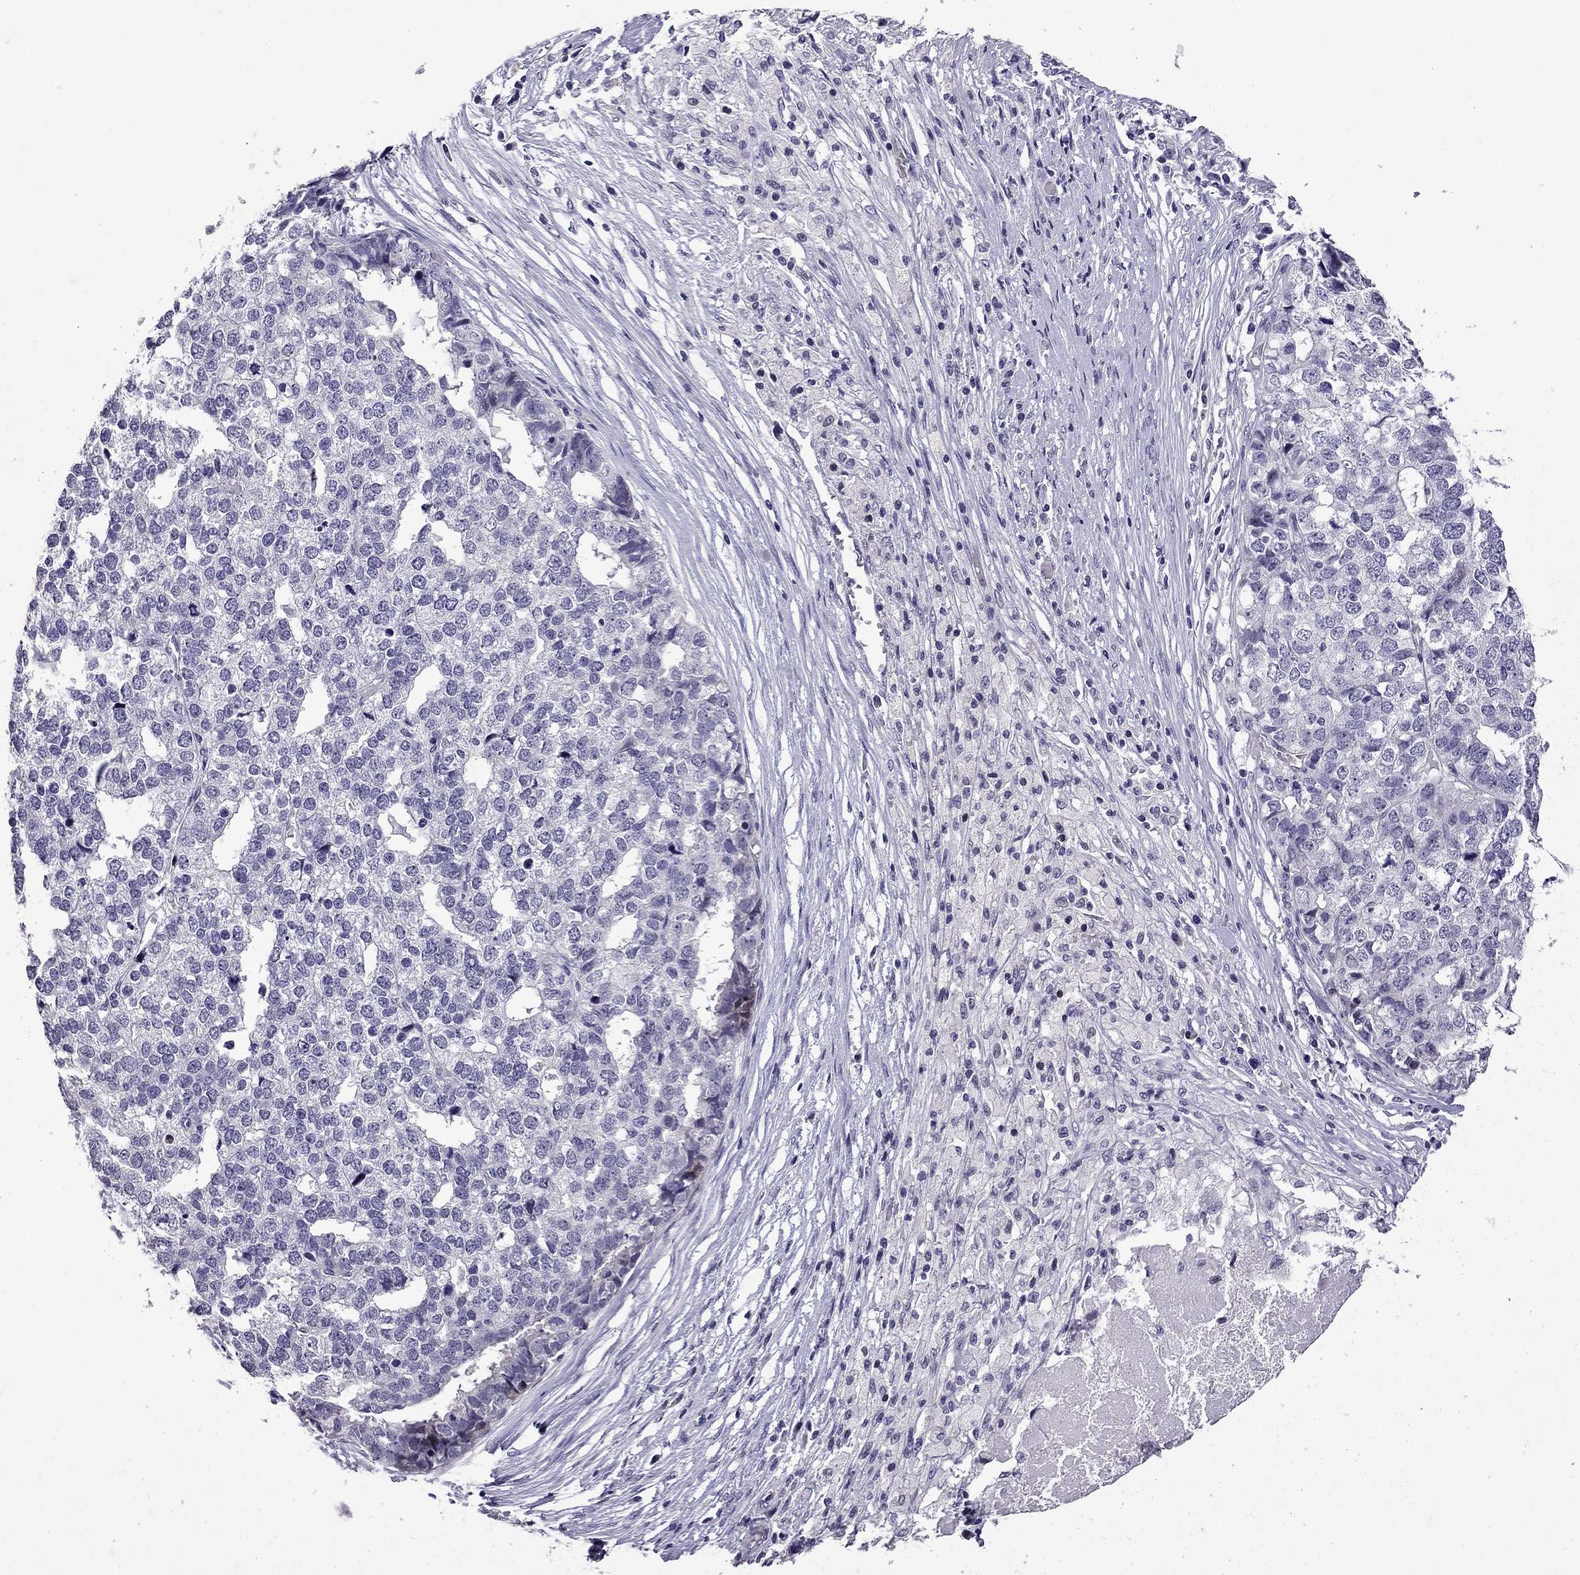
{"staining": {"intensity": "negative", "quantity": "none", "location": "none"}, "tissue": "stomach cancer", "cell_type": "Tumor cells", "image_type": "cancer", "snomed": [{"axis": "morphology", "description": "Adenocarcinoma, NOS"}, {"axis": "topography", "description": "Stomach"}], "caption": "The histopathology image shows no significant positivity in tumor cells of stomach cancer.", "gene": "TTN", "patient": {"sex": "male", "age": 69}}